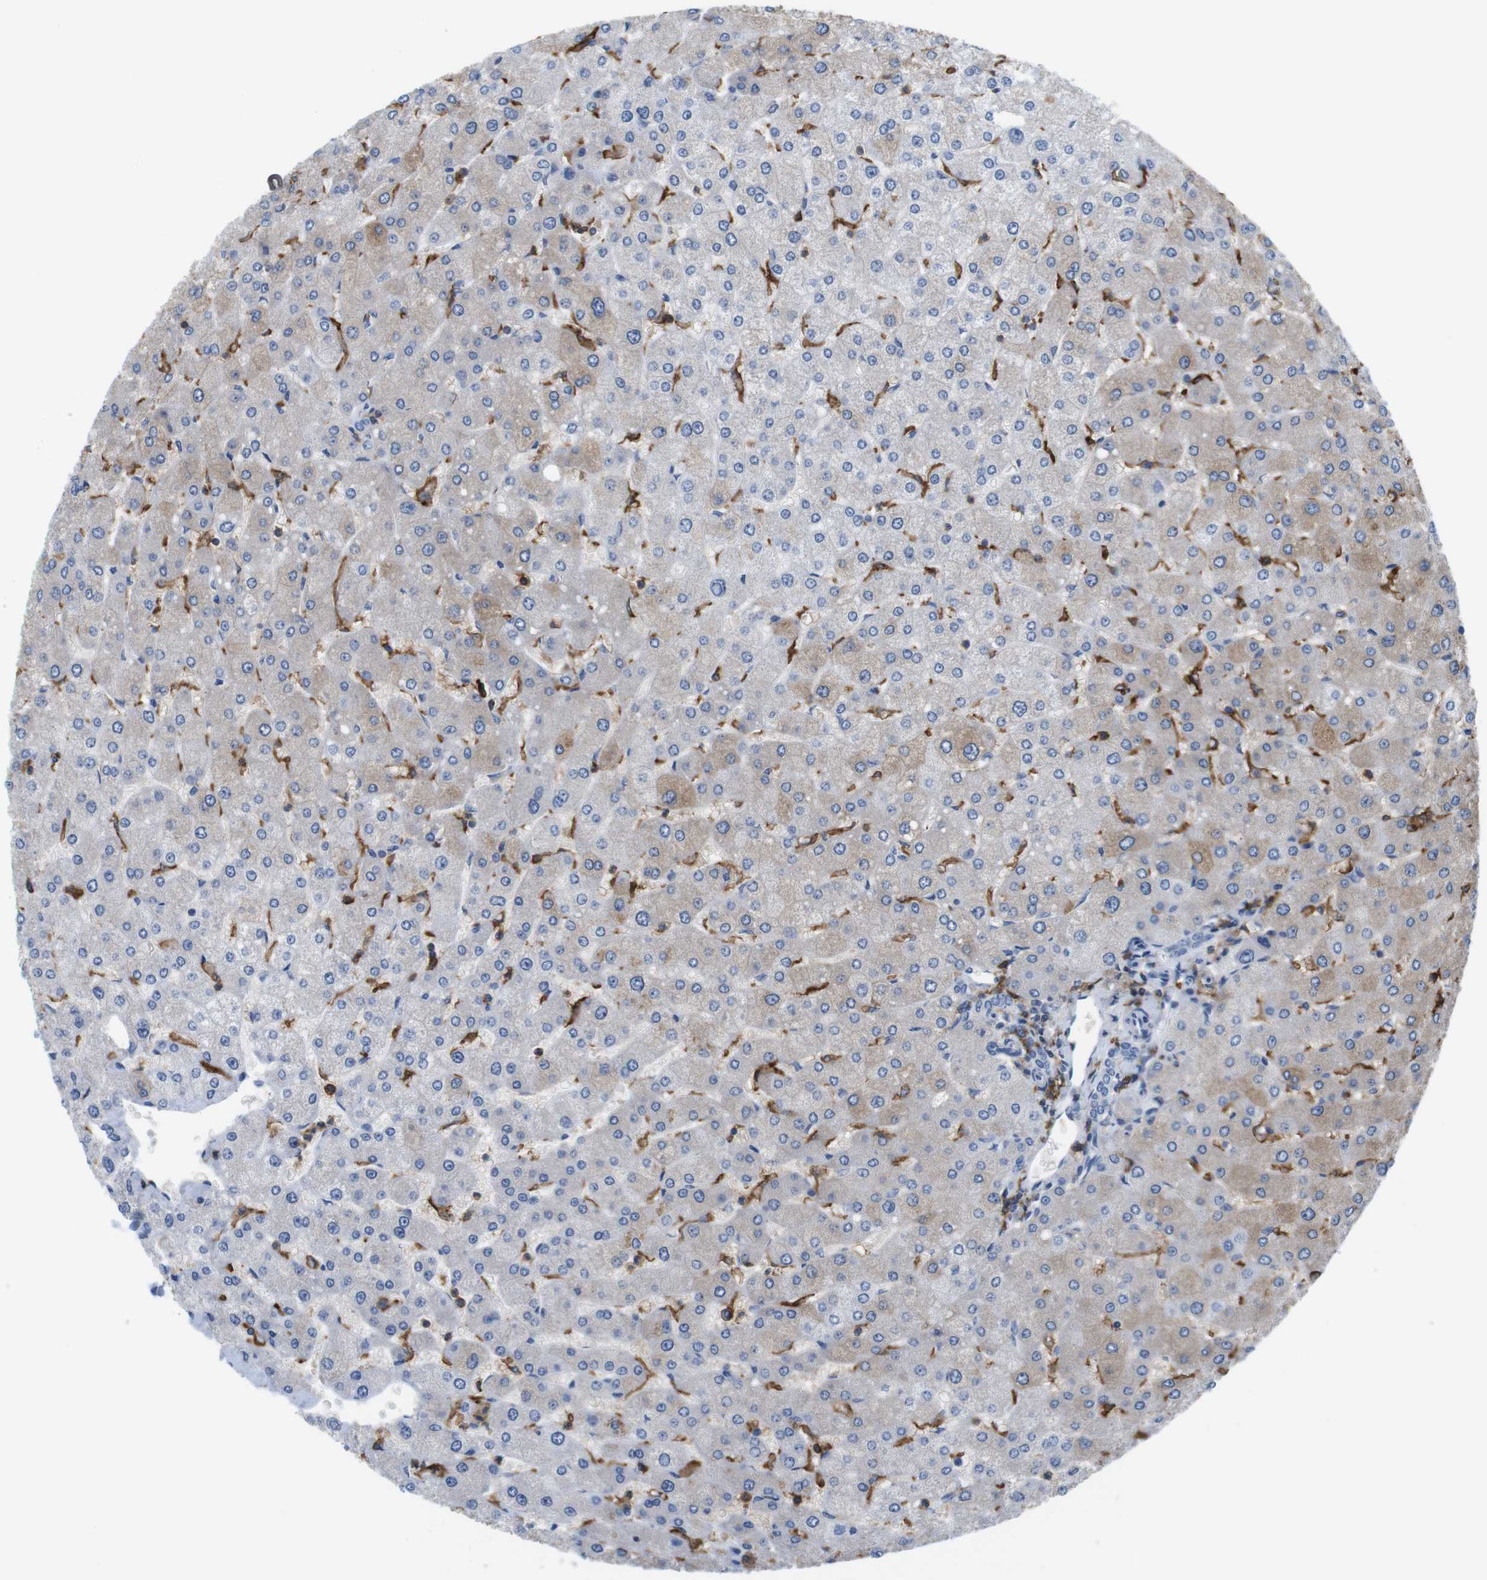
{"staining": {"intensity": "moderate", "quantity": "<25%", "location": "cytoplasmic/membranous"}, "tissue": "liver", "cell_type": "Cholangiocytes", "image_type": "normal", "snomed": [{"axis": "morphology", "description": "Normal tissue, NOS"}, {"axis": "topography", "description": "Liver"}], "caption": "This histopathology image shows immunohistochemistry (IHC) staining of unremarkable liver, with low moderate cytoplasmic/membranous expression in approximately <25% of cholangiocytes.", "gene": "CD300C", "patient": {"sex": "male", "age": 55}}